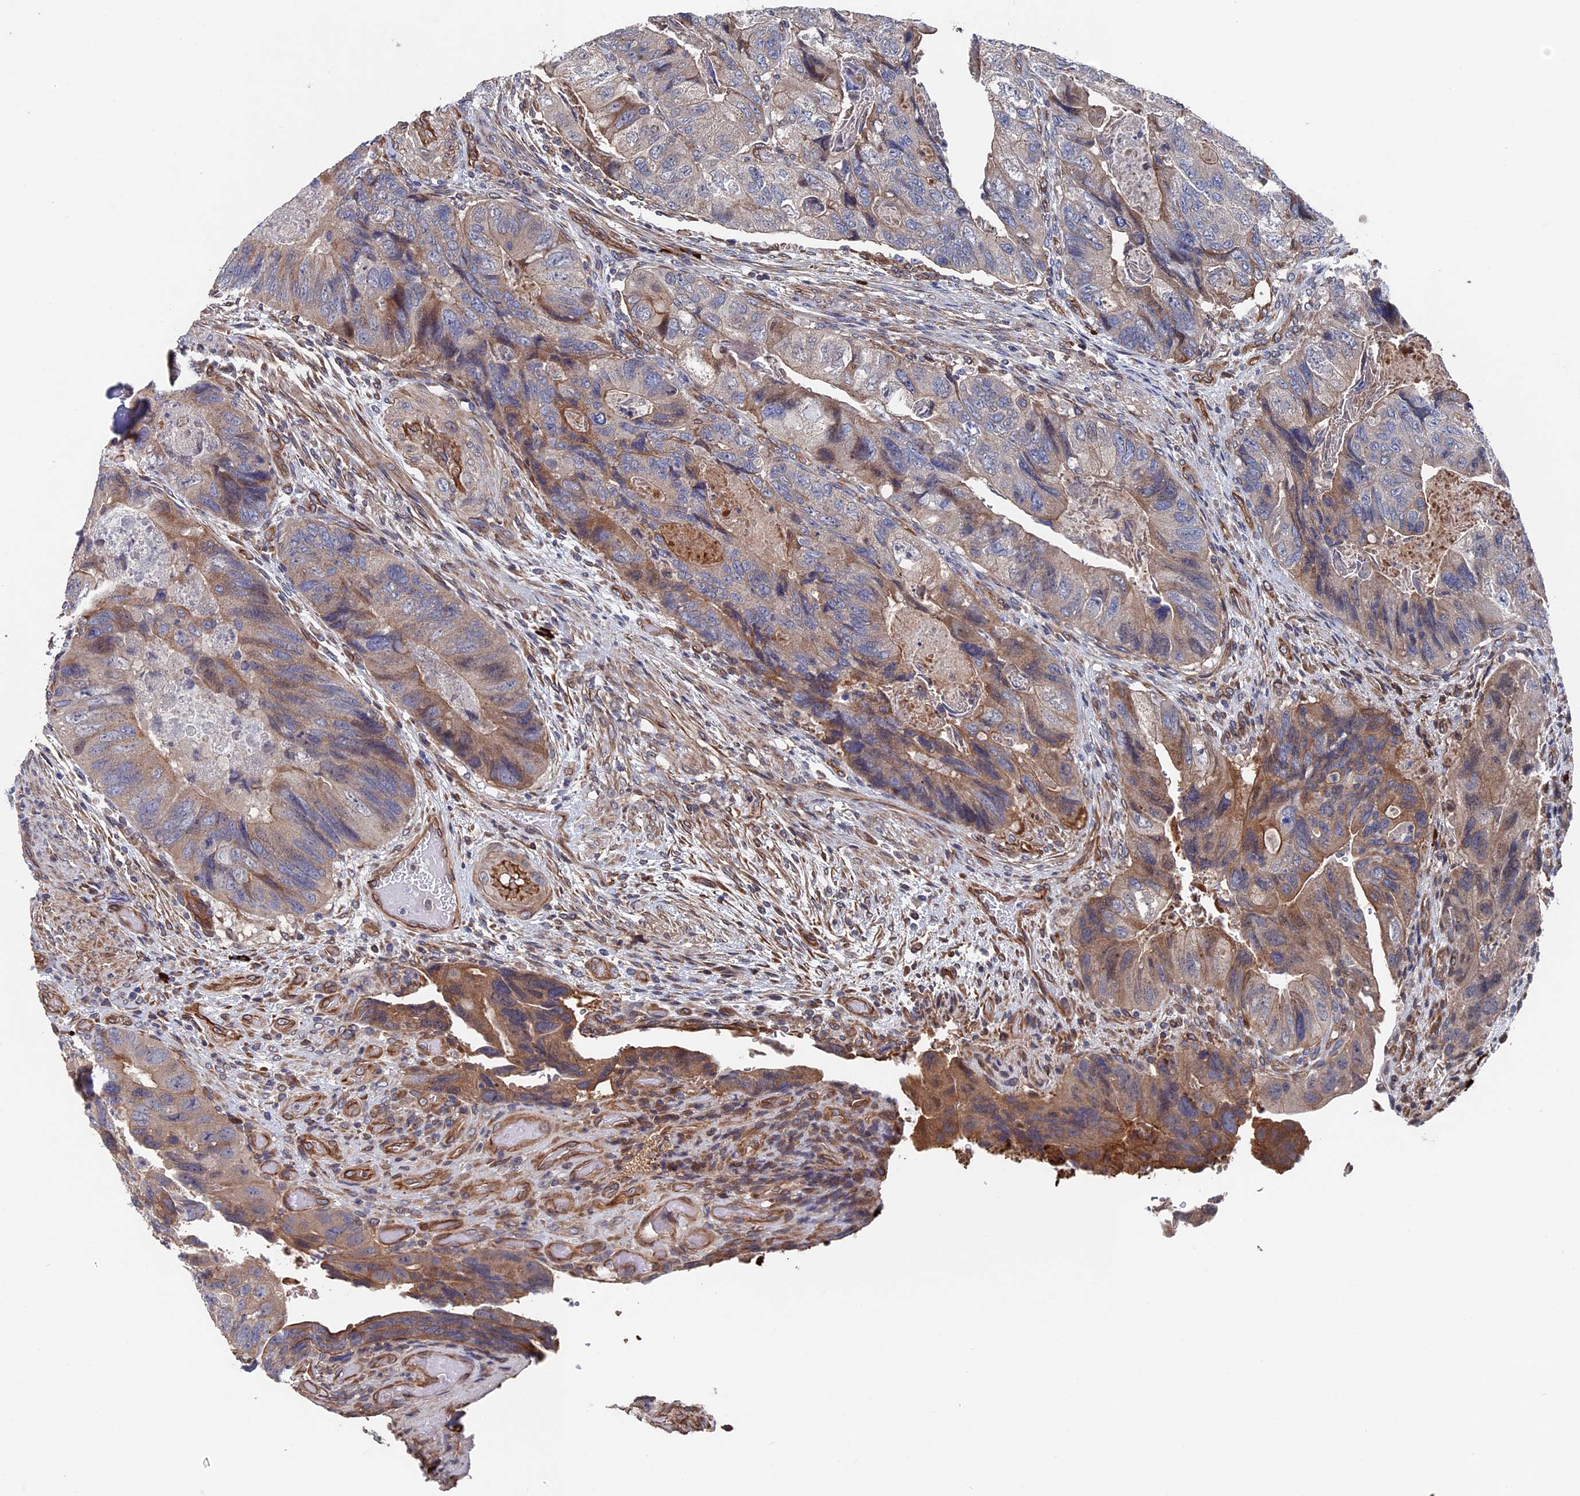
{"staining": {"intensity": "weak", "quantity": "25%-75%", "location": "cytoplasmic/membranous"}, "tissue": "colorectal cancer", "cell_type": "Tumor cells", "image_type": "cancer", "snomed": [{"axis": "morphology", "description": "Adenocarcinoma, NOS"}, {"axis": "topography", "description": "Rectum"}], "caption": "High-power microscopy captured an immunohistochemistry histopathology image of colorectal cancer (adenocarcinoma), revealing weak cytoplasmic/membranous expression in approximately 25%-75% of tumor cells.", "gene": "RPUSD1", "patient": {"sex": "male", "age": 63}}